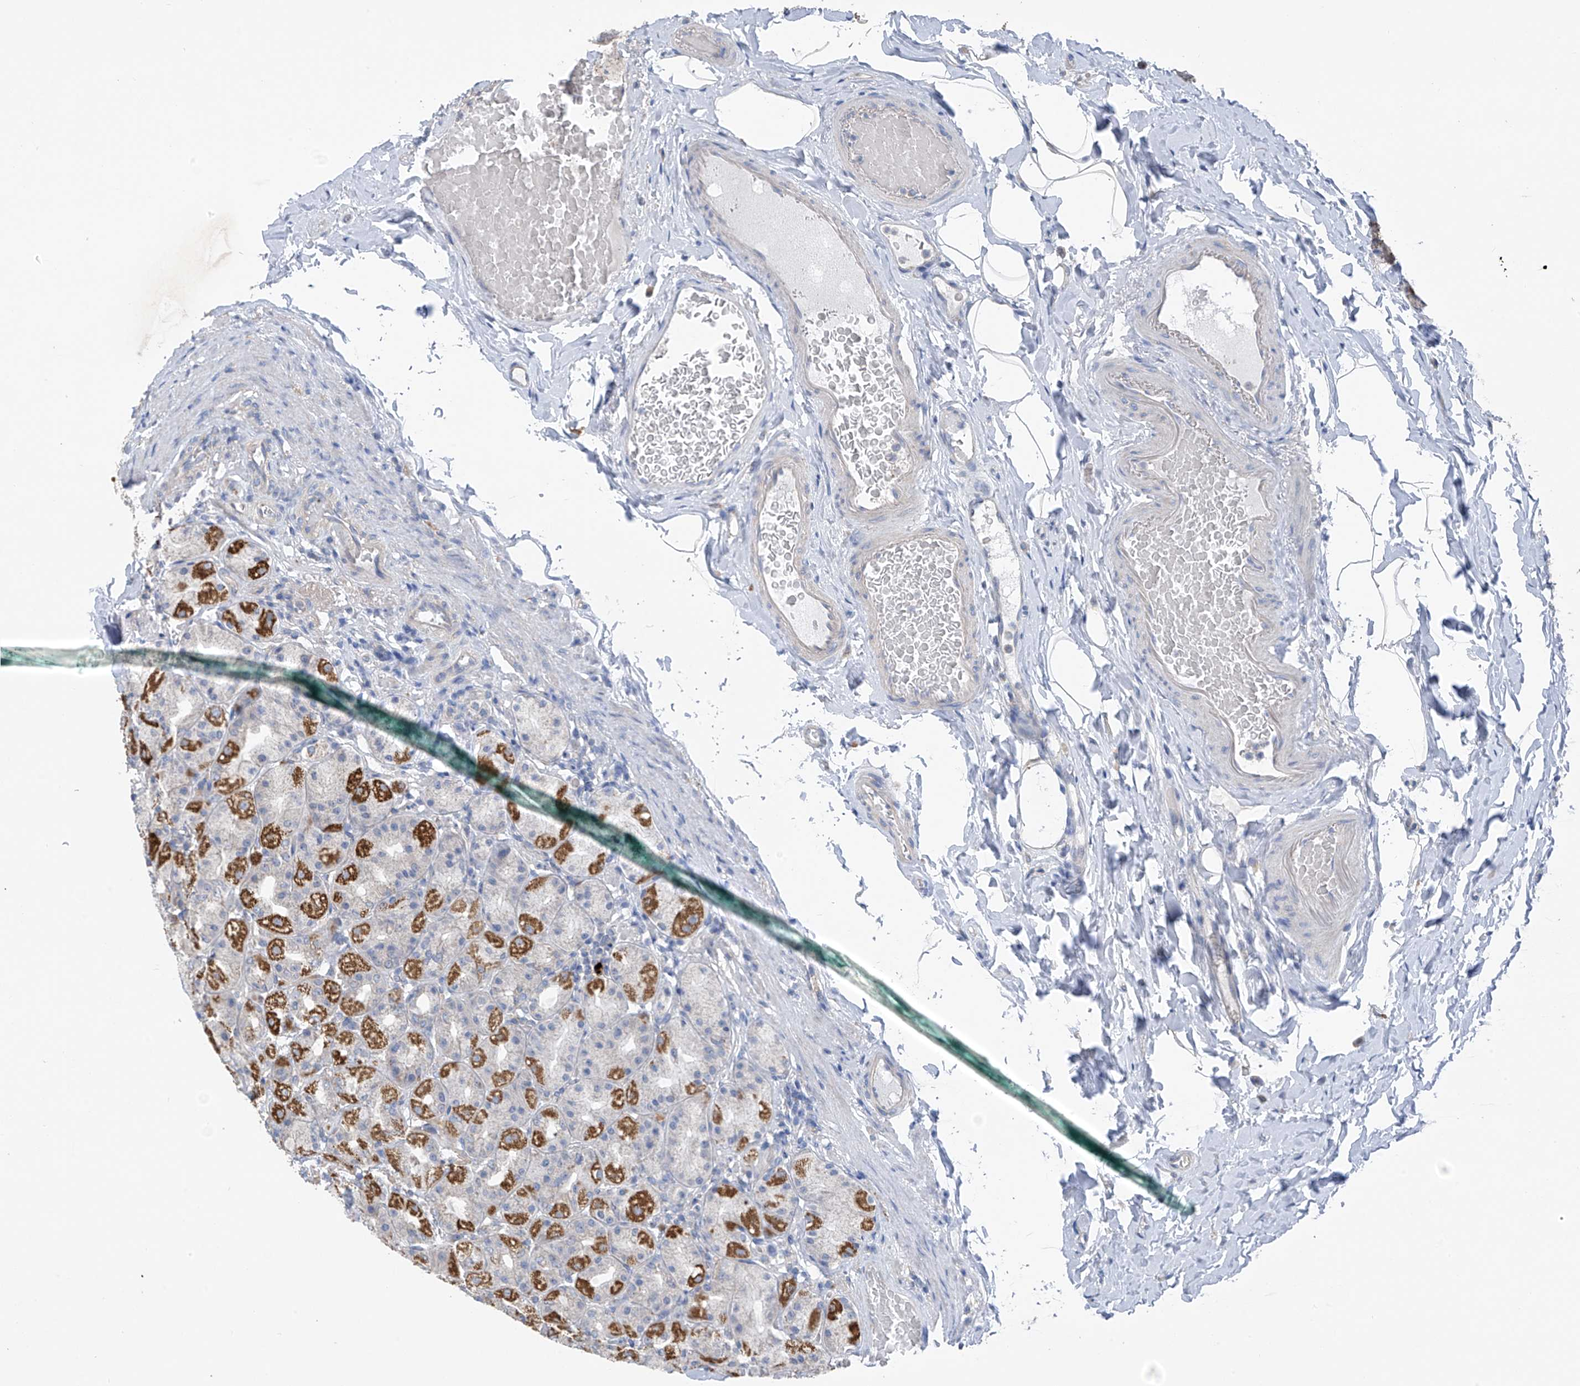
{"staining": {"intensity": "moderate", "quantity": "25%-75%", "location": "cytoplasmic/membranous"}, "tissue": "stomach", "cell_type": "Glandular cells", "image_type": "normal", "snomed": [{"axis": "morphology", "description": "Normal tissue, NOS"}, {"axis": "topography", "description": "Stomach, upper"}], "caption": "DAB immunohistochemical staining of benign human stomach displays moderate cytoplasmic/membranous protein expression in about 25%-75% of glandular cells.", "gene": "SYN3", "patient": {"sex": "male", "age": 68}}